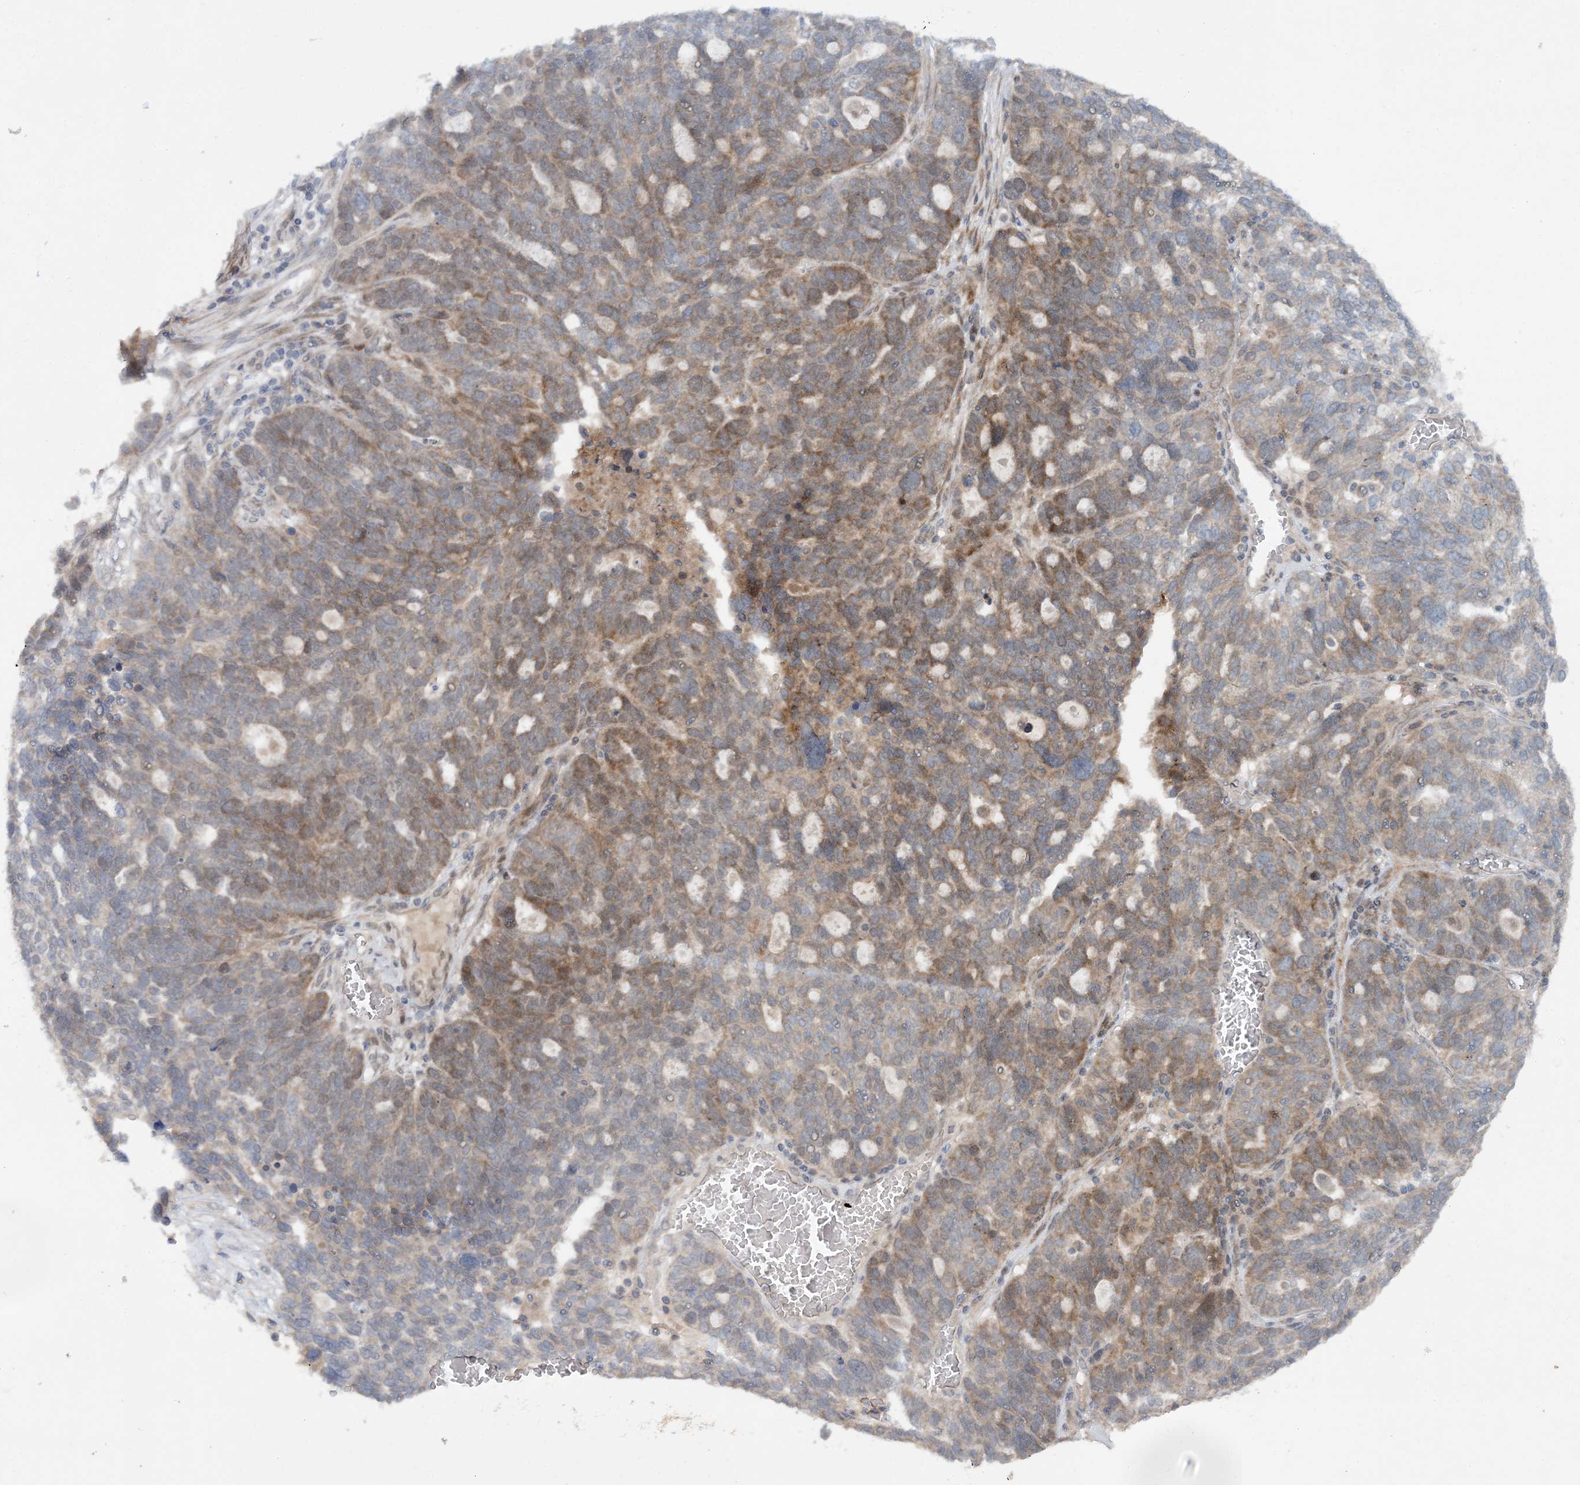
{"staining": {"intensity": "moderate", "quantity": "<25%", "location": "cytoplasmic/membranous"}, "tissue": "ovarian cancer", "cell_type": "Tumor cells", "image_type": "cancer", "snomed": [{"axis": "morphology", "description": "Cystadenocarcinoma, serous, NOS"}, {"axis": "topography", "description": "Ovary"}], "caption": "Brown immunohistochemical staining in ovarian cancer displays moderate cytoplasmic/membranous expression in about <25% of tumor cells.", "gene": "UBR3", "patient": {"sex": "female", "age": 59}}